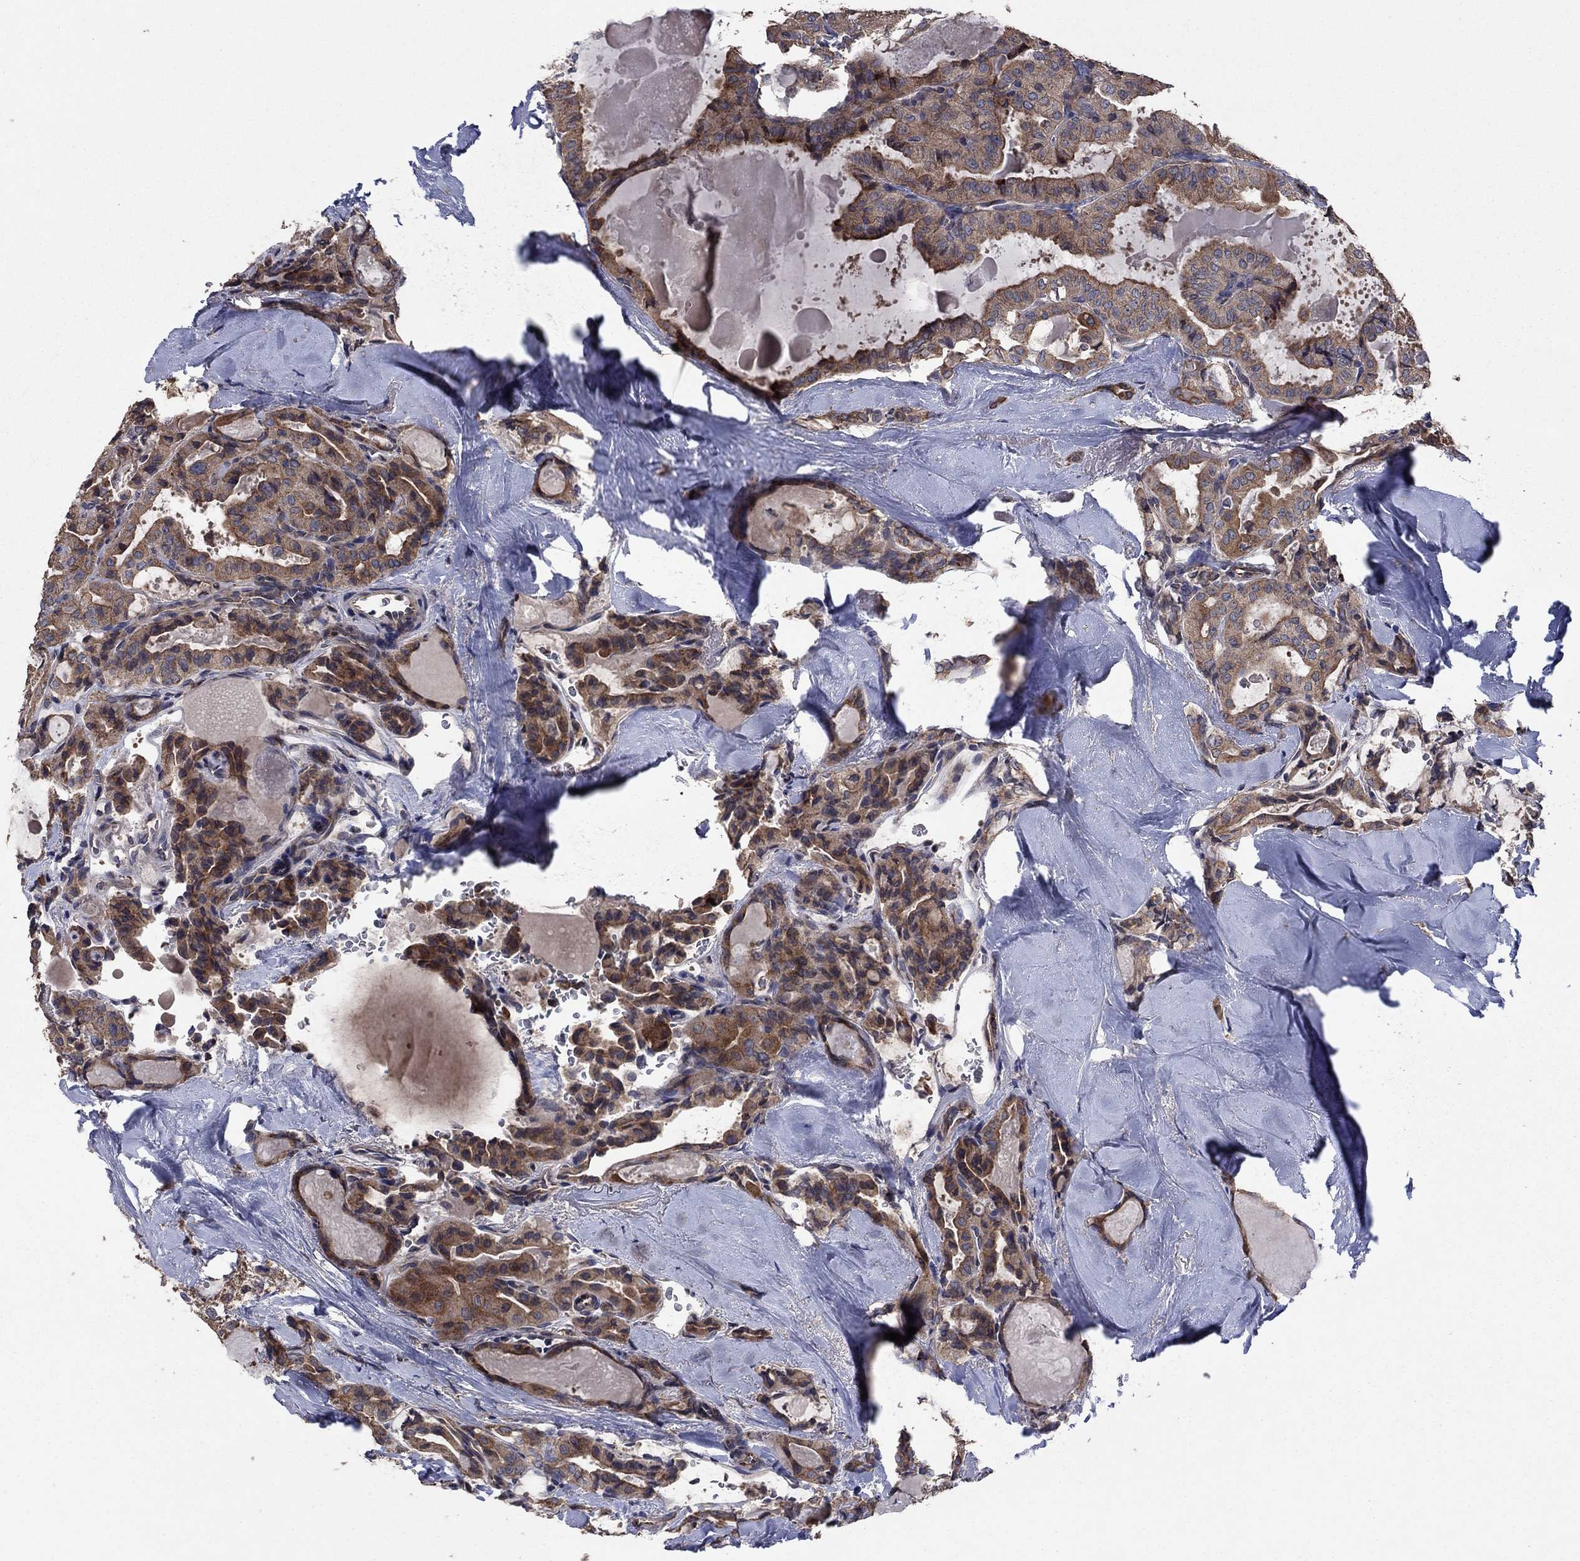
{"staining": {"intensity": "moderate", "quantity": ">75%", "location": "cytoplasmic/membranous"}, "tissue": "thyroid cancer", "cell_type": "Tumor cells", "image_type": "cancer", "snomed": [{"axis": "morphology", "description": "Papillary adenocarcinoma, NOS"}, {"axis": "topography", "description": "Thyroid gland"}], "caption": "Immunohistochemistry of thyroid cancer (papillary adenocarcinoma) displays medium levels of moderate cytoplasmic/membranous staining in about >75% of tumor cells. Using DAB (brown) and hematoxylin (blue) stains, captured at high magnification using brightfield microscopy.", "gene": "MEA1", "patient": {"sex": "female", "age": 41}}